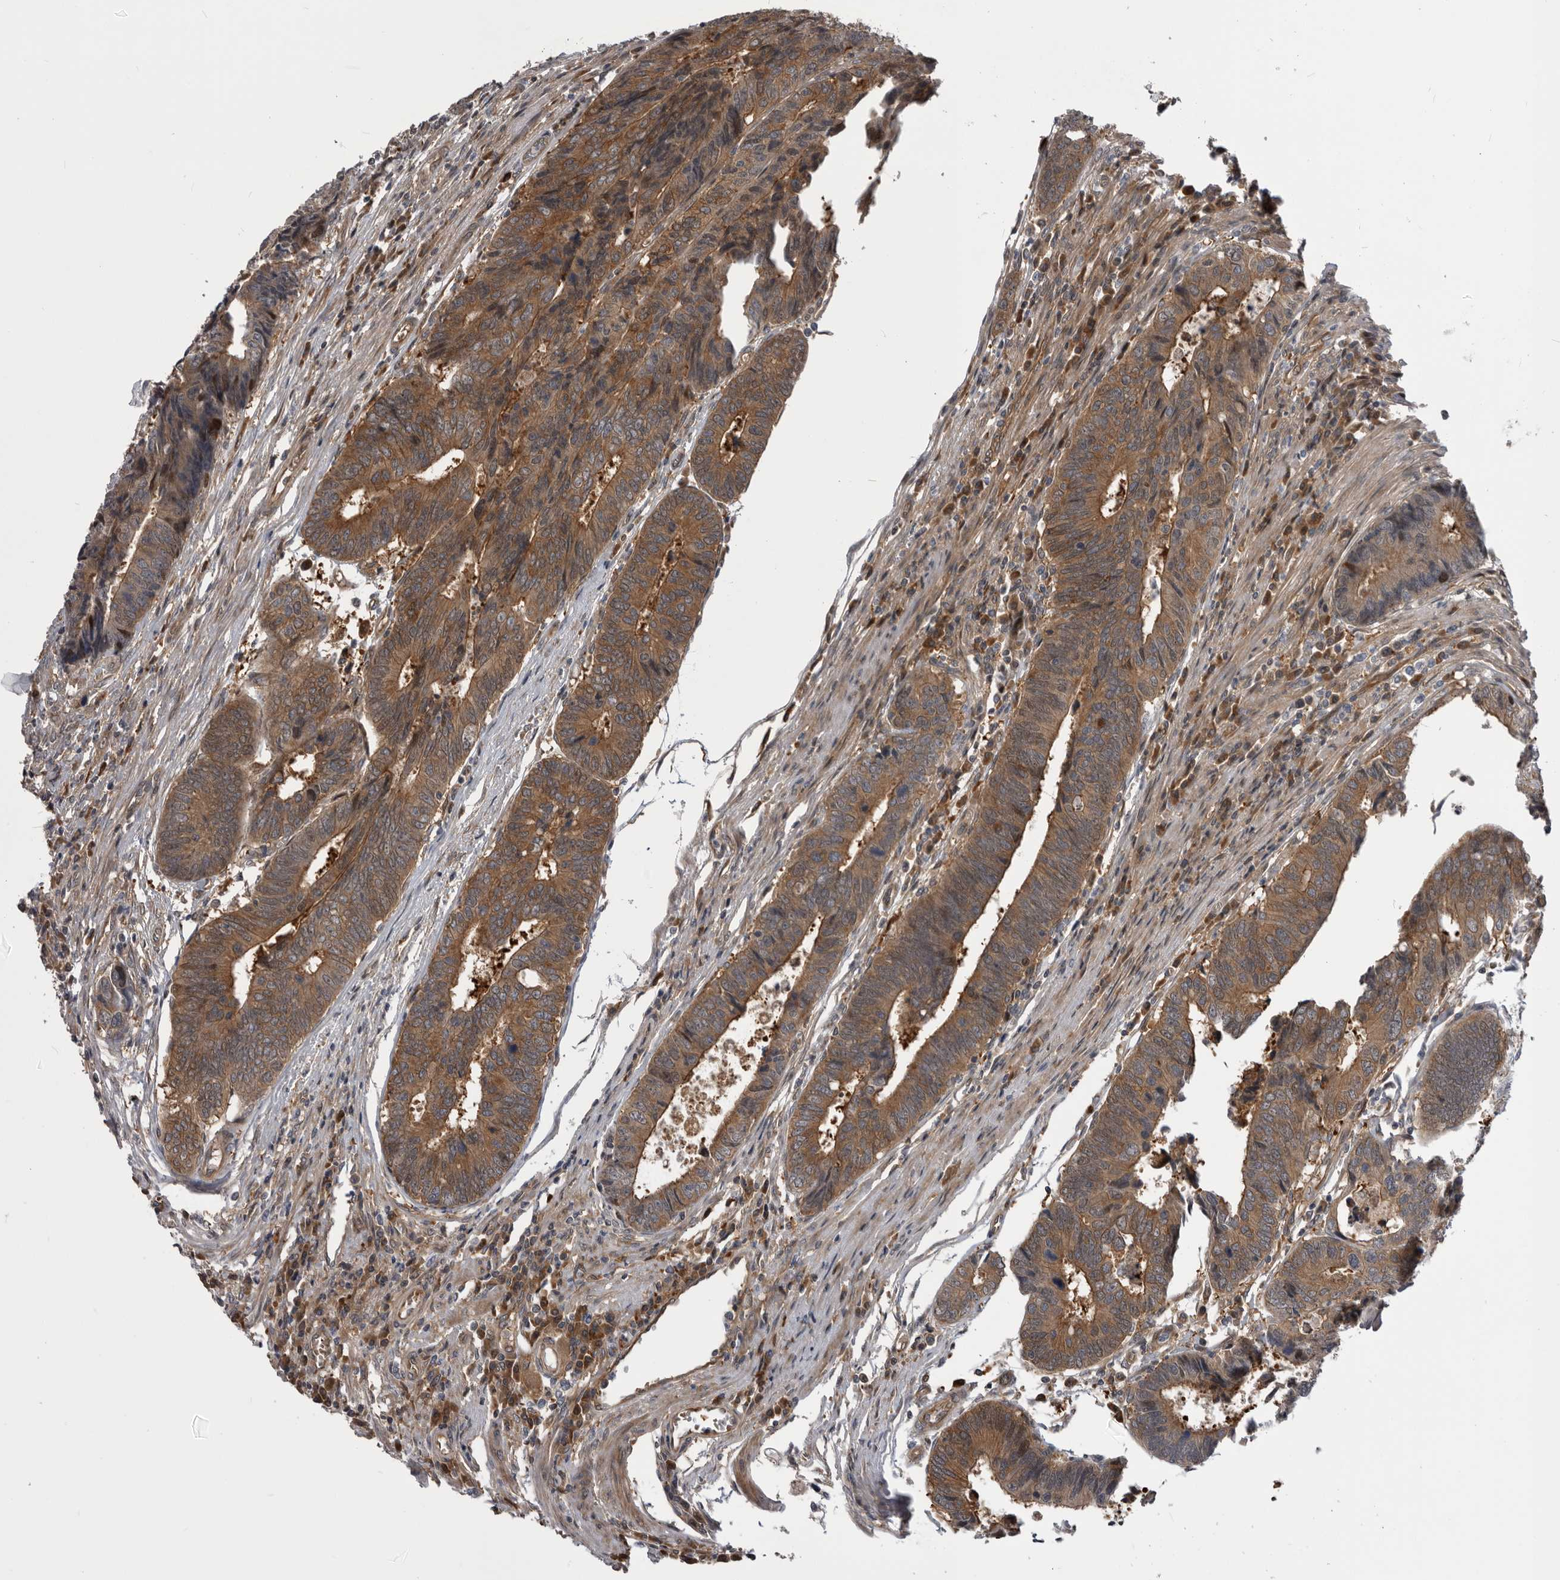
{"staining": {"intensity": "moderate", "quantity": ">75%", "location": "cytoplasmic/membranous"}, "tissue": "colorectal cancer", "cell_type": "Tumor cells", "image_type": "cancer", "snomed": [{"axis": "morphology", "description": "Adenocarcinoma, NOS"}, {"axis": "topography", "description": "Rectum"}], "caption": "Brown immunohistochemical staining in human colorectal cancer shows moderate cytoplasmic/membranous staining in approximately >75% of tumor cells. (brown staining indicates protein expression, while blue staining denotes nuclei).", "gene": "RAB3GAP2", "patient": {"sex": "male", "age": 84}}